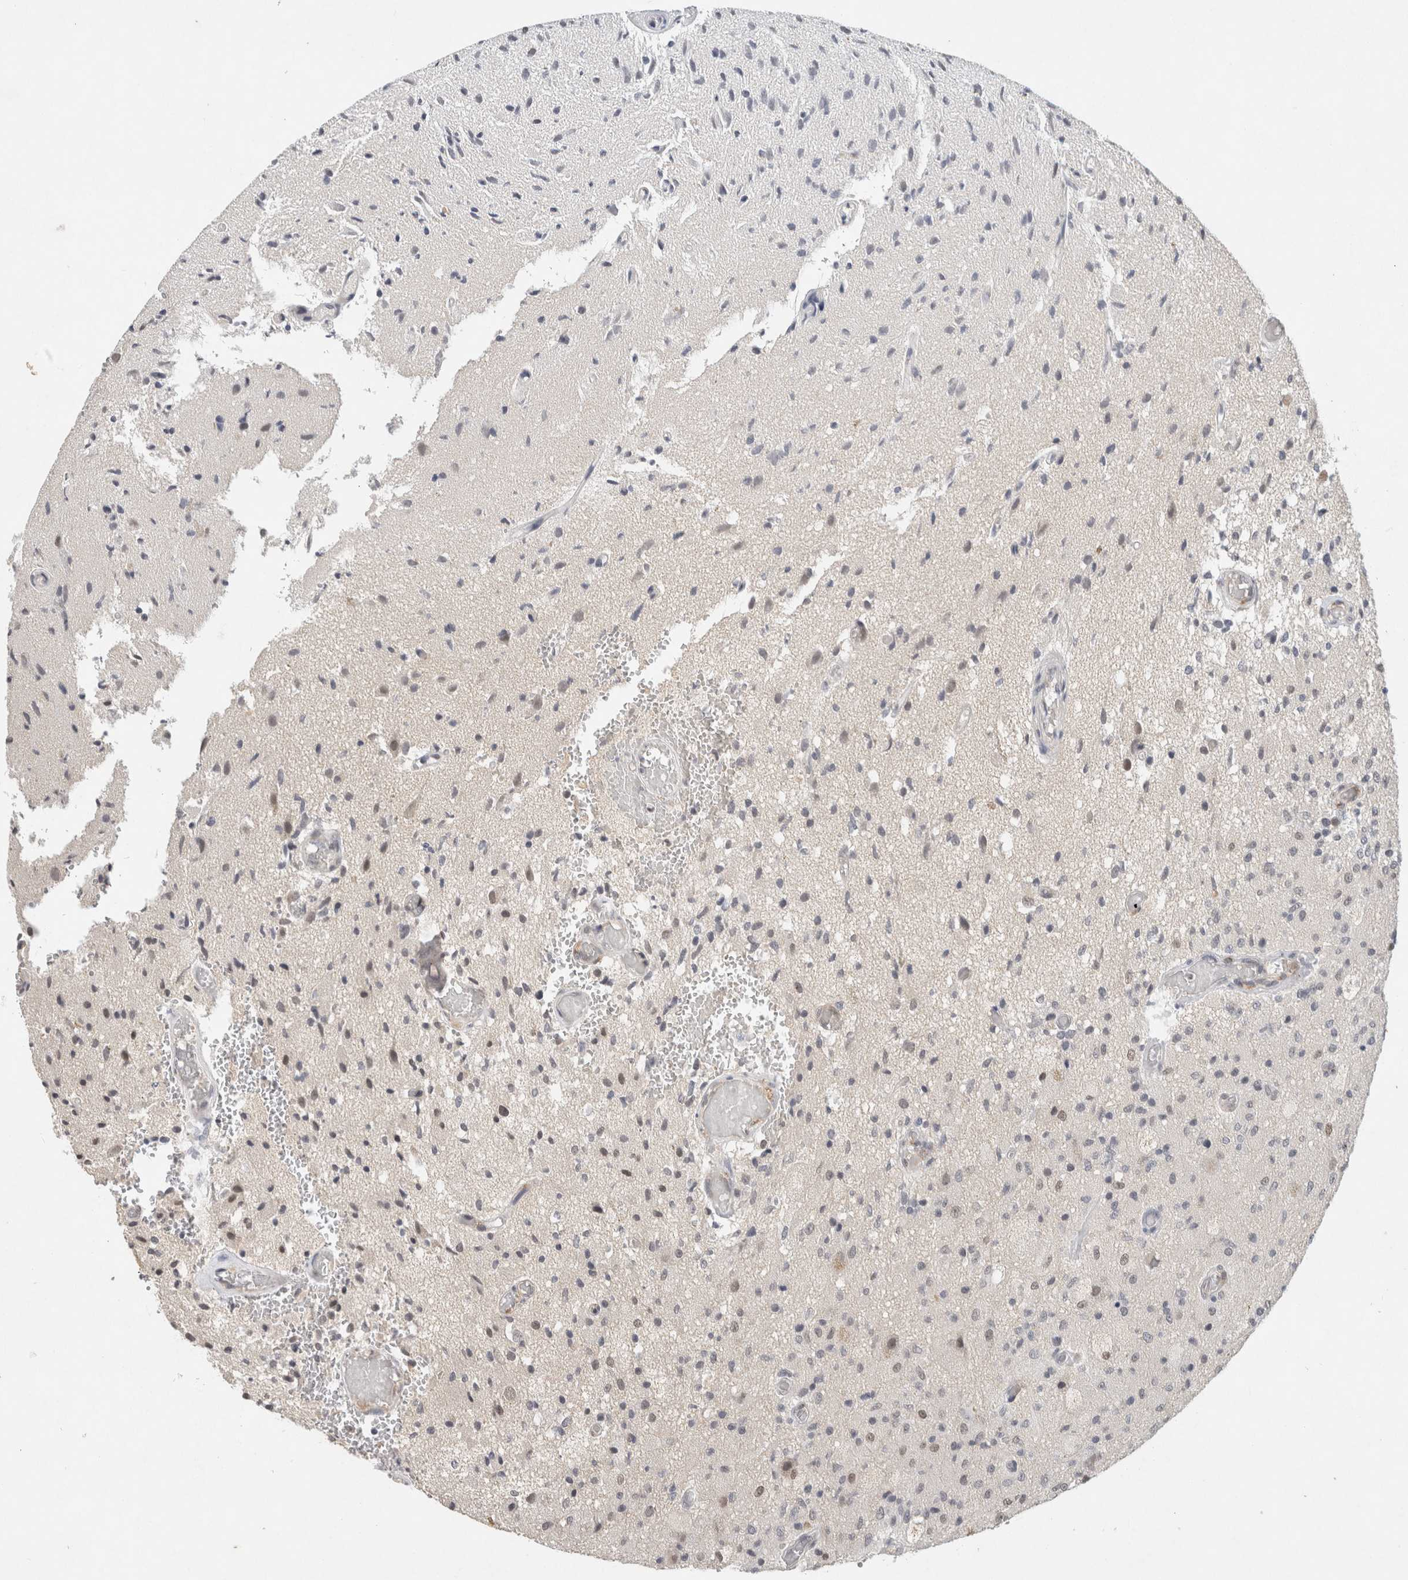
{"staining": {"intensity": "weak", "quantity": "<25%", "location": "nuclear"}, "tissue": "glioma", "cell_type": "Tumor cells", "image_type": "cancer", "snomed": [{"axis": "morphology", "description": "Normal tissue, NOS"}, {"axis": "morphology", "description": "Glioma, malignant, High grade"}, {"axis": "topography", "description": "Cerebral cortex"}], "caption": "IHC histopathology image of neoplastic tissue: glioma stained with DAB (3,3'-diaminobenzidine) exhibits no significant protein staining in tumor cells.", "gene": "DDX42", "patient": {"sex": "male", "age": 77}}